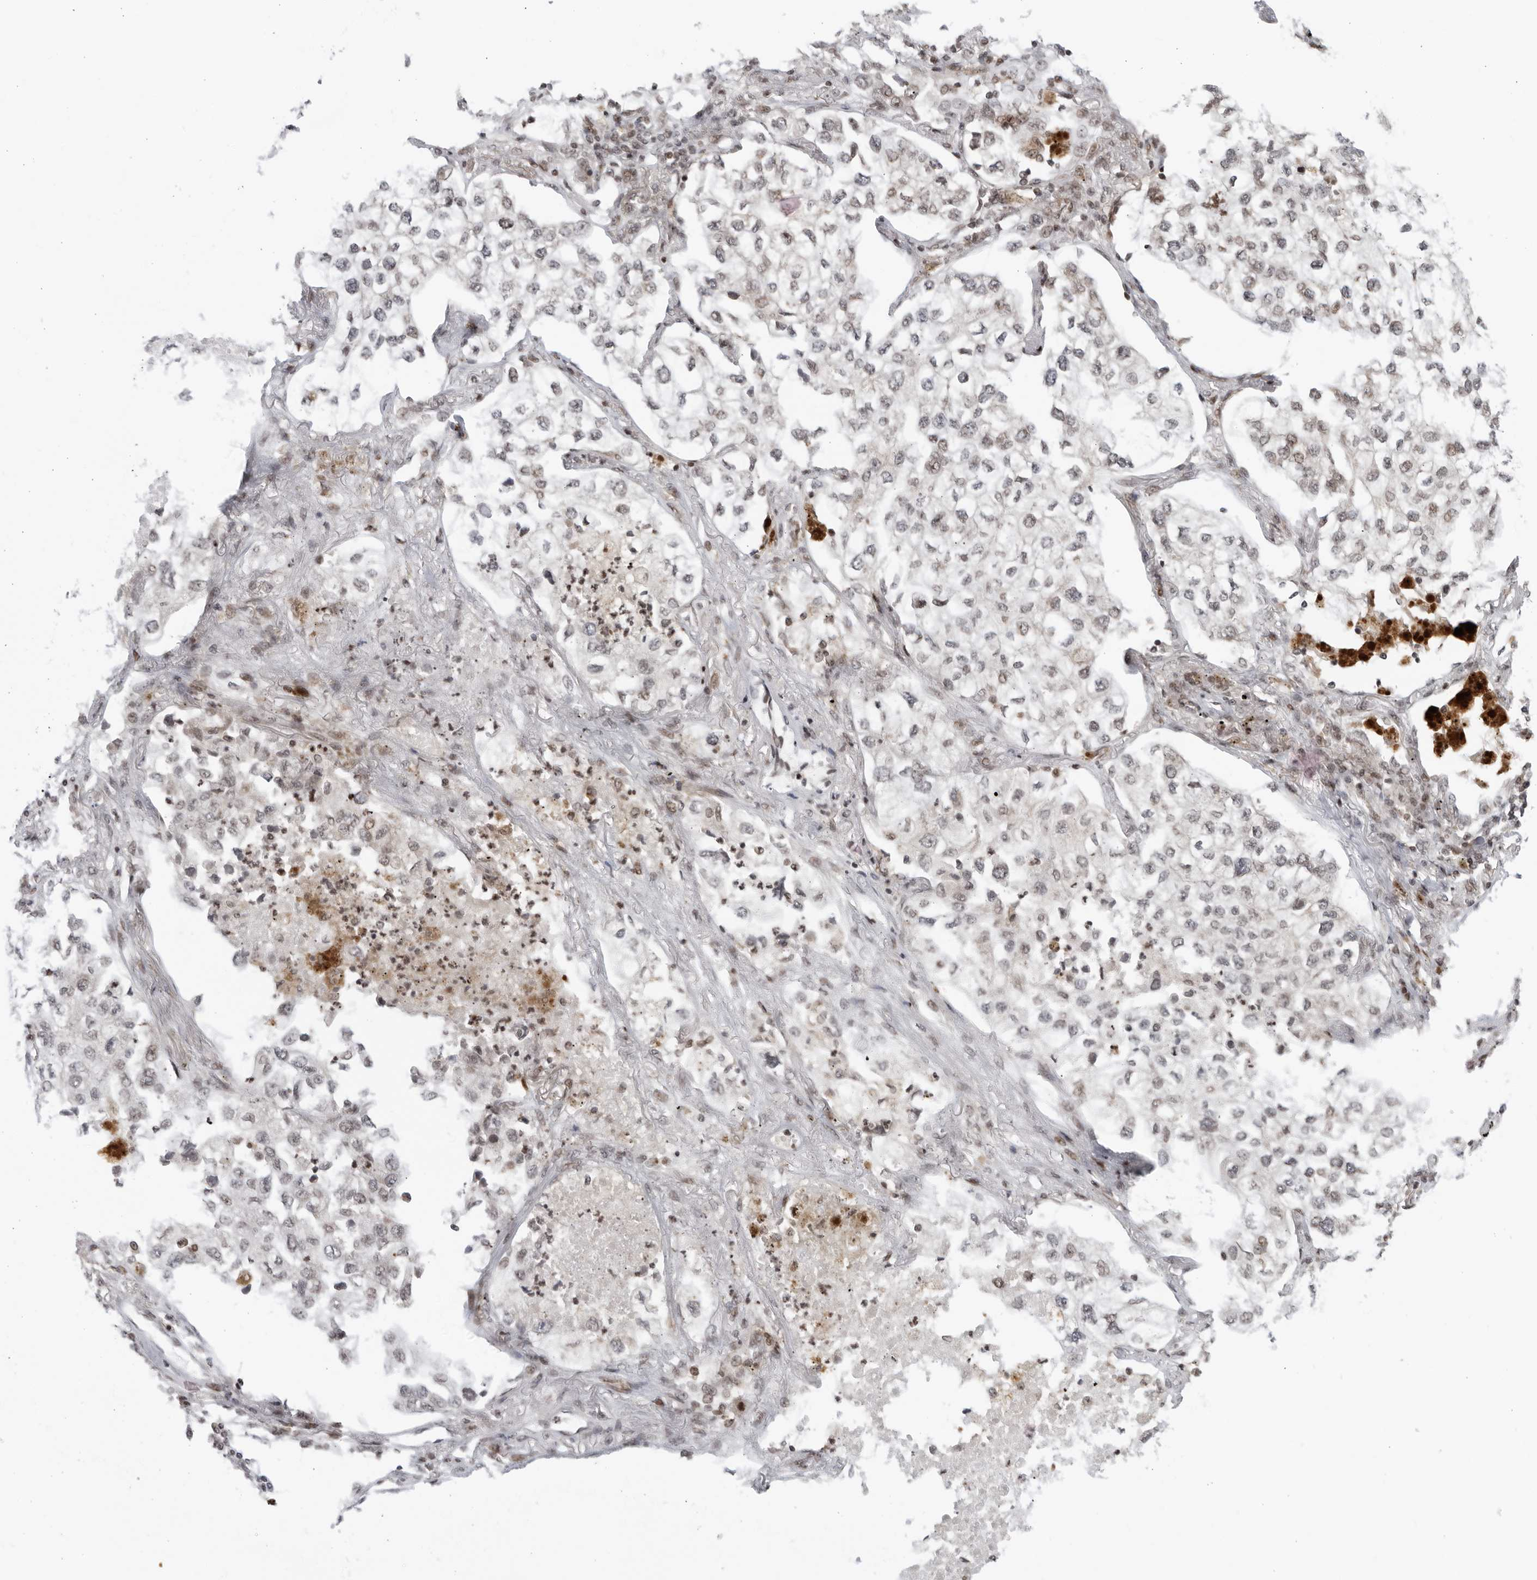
{"staining": {"intensity": "weak", "quantity": "<25%", "location": "cytoplasmic/membranous"}, "tissue": "lung cancer", "cell_type": "Tumor cells", "image_type": "cancer", "snomed": [{"axis": "morphology", "description": "Adenocarcinoma, NOS"}, {"axis": "topography", "description": "Lung"}], "caption": "Tumor cells are negative for protein expression in human adenocarcinoma (lung). (Stains: DAB (3,3'-diaminobenzidine) immunohistochemistry (IHC) with hematoxylin counter stain, Microscopy: brightfield microscopy at high magnification).", "gene": "DTL", "patient": {"sex": "male", "age": 63}}